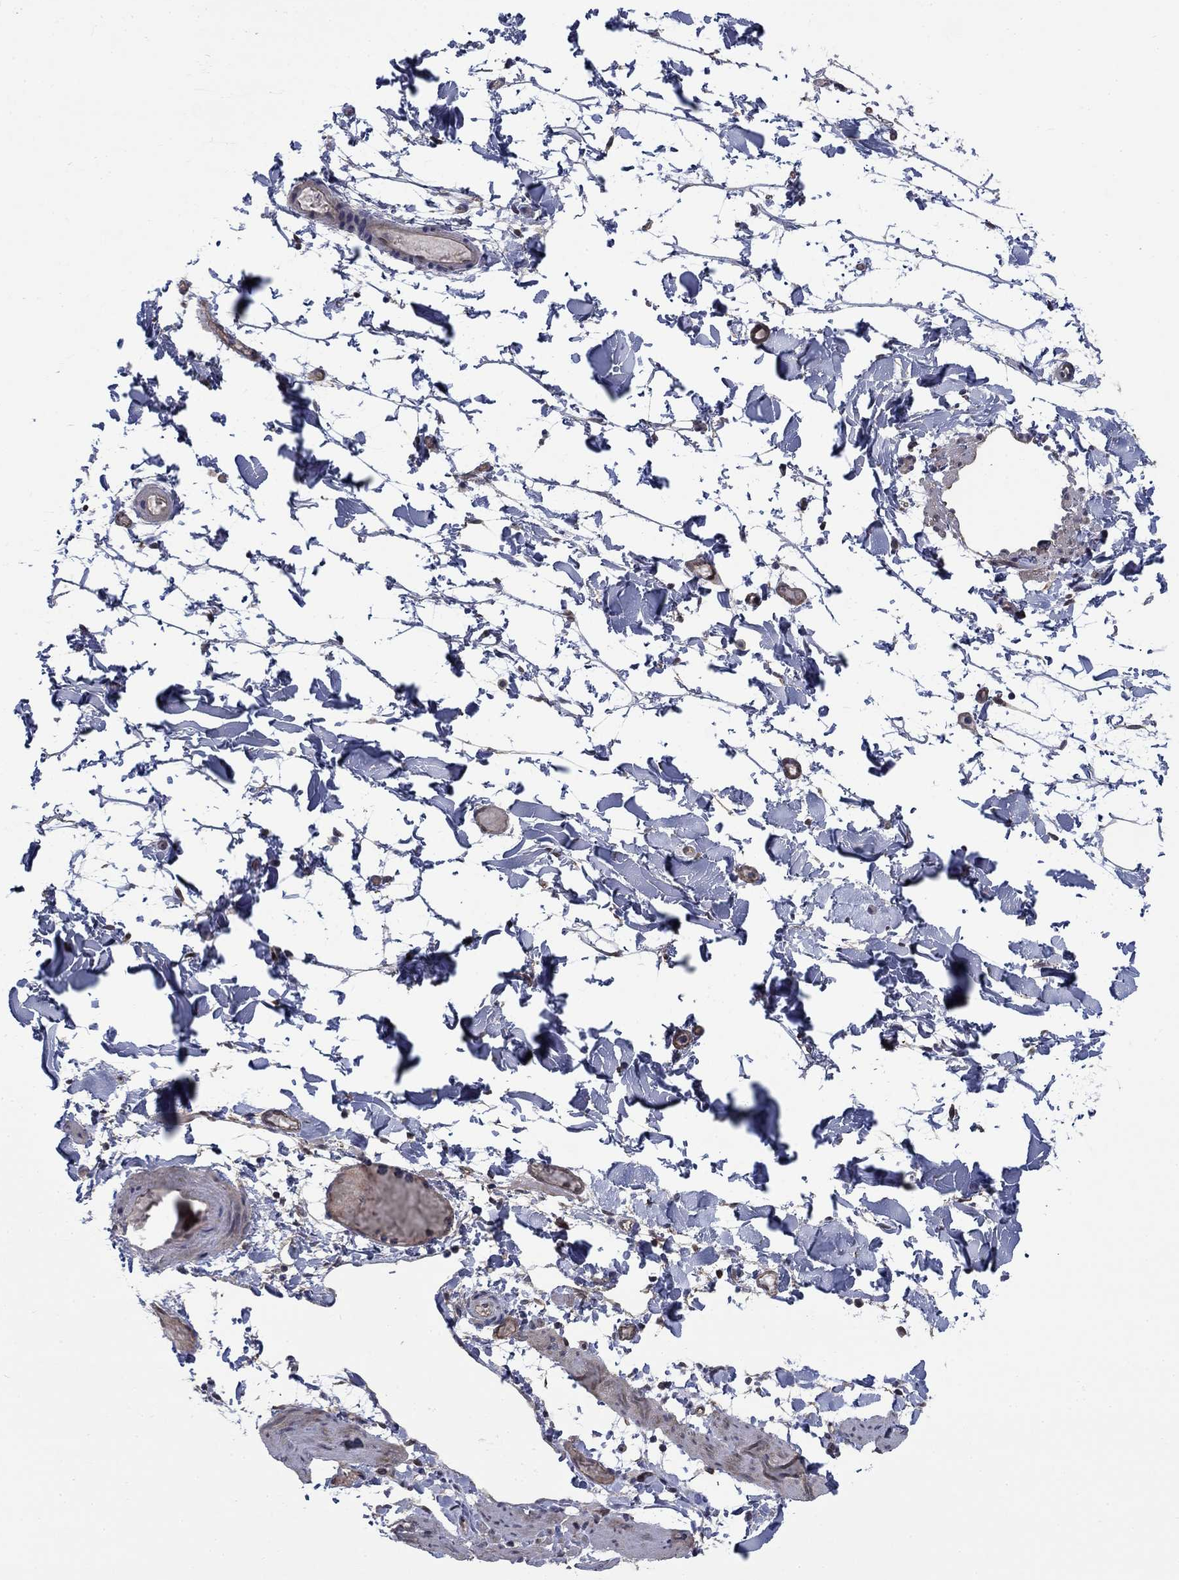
{"staining": {"intensity": "negative", "quantity": "none", "location": "none"}, "tissue": "adipose tissue", "cell_type": "Adipocytes", "image_type": "normal", "snomed": [{"axis": "morphology", "description": "Normal tissue, NOS"}, {"axis": "topography", "description": "Gallbladder"}, {"axis": "topography", "description": "Peripheral nerve tissue"}], "caption": "This photomicrograph is of benign adipose tissue stained with IHC to label a protein in brown with the nuclei are counter-stained blue. There is no staining in adipocytes. Brightfield microscopy of IHC stained with DAB (3,3'-diaminobenzidine) (brown) and hematoxylin (blue), captured at high magnification.", "gene": "PDZD2", "patient": {"sex": "female", "age": 45}}